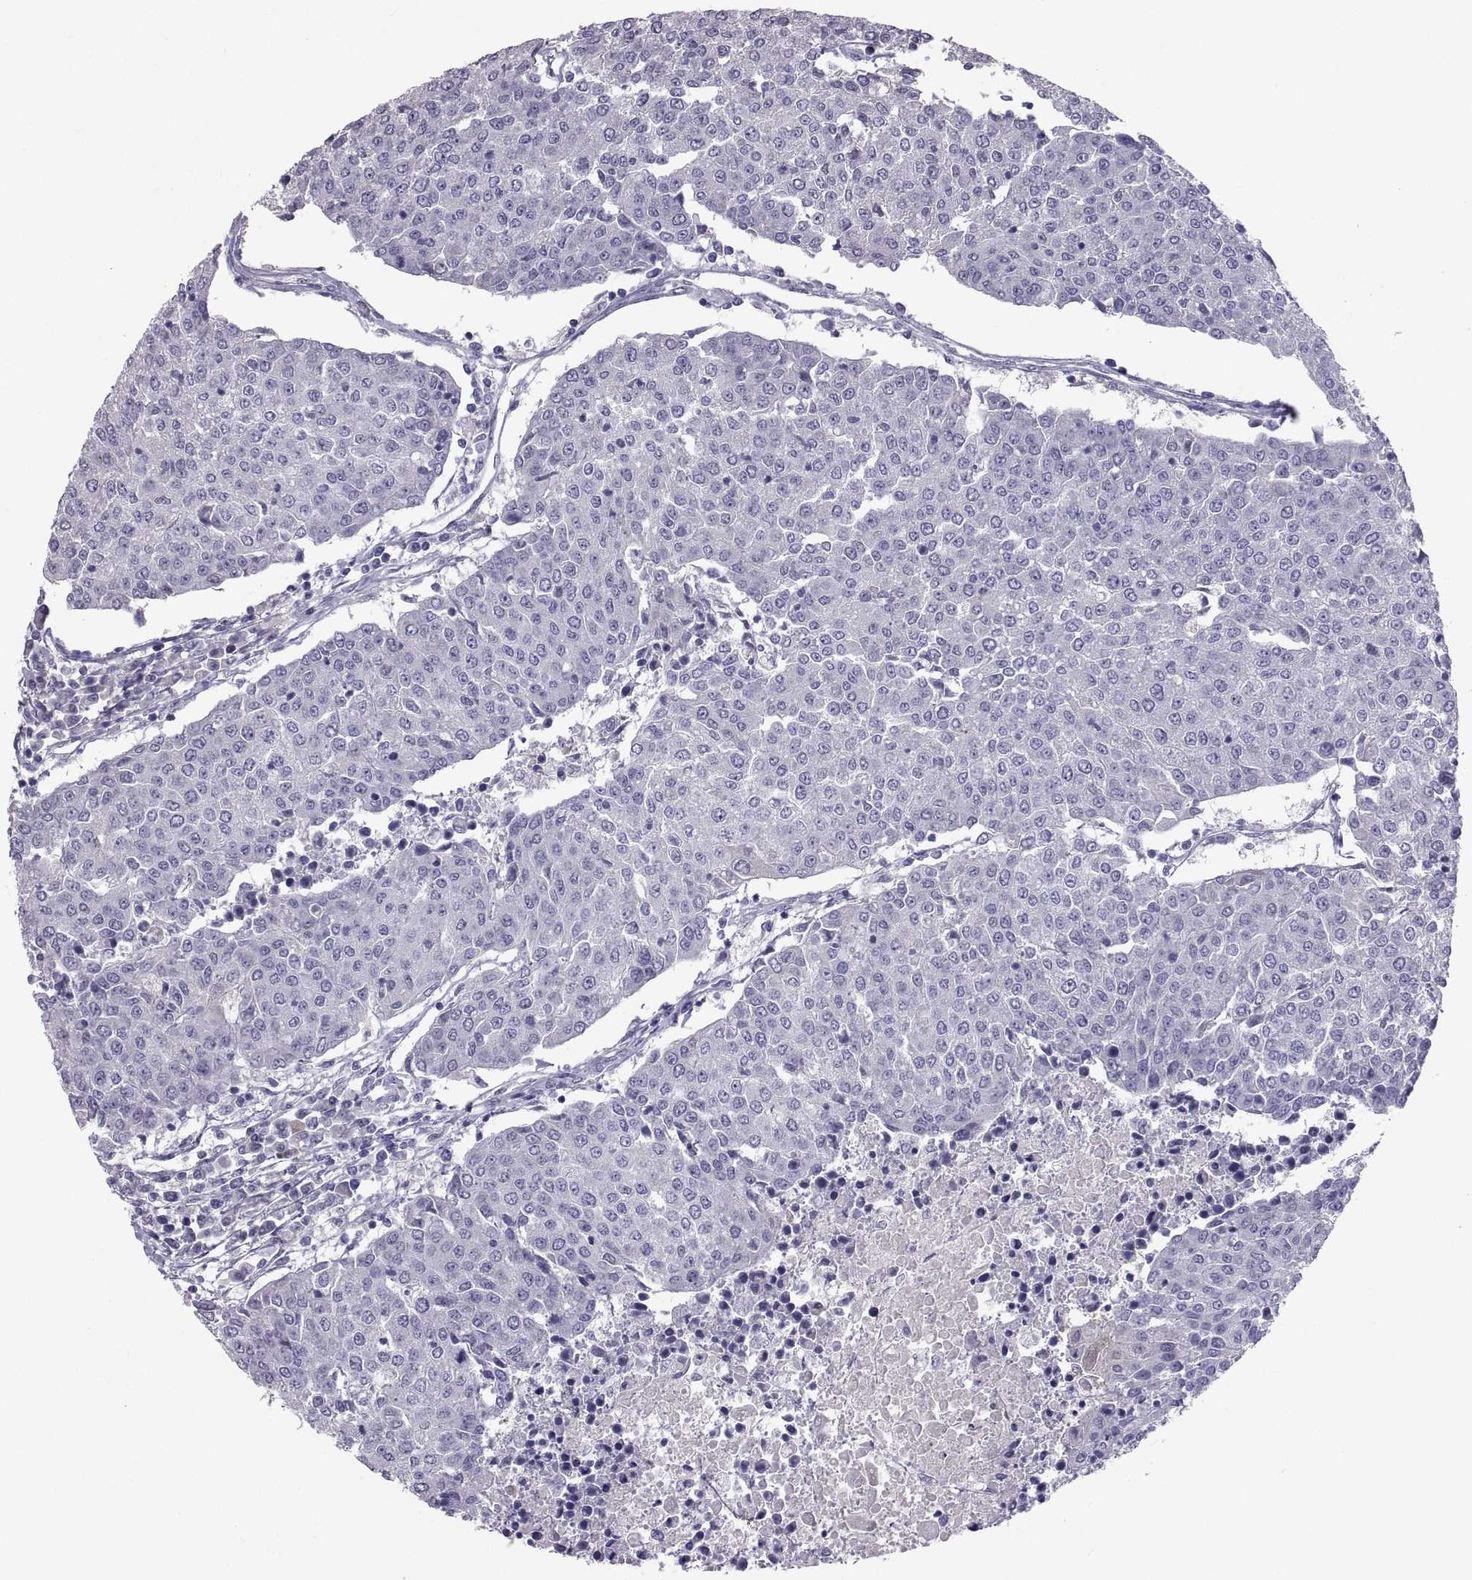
{"staining": {"intensity": "negative", "quantity": "none", "location": "none"}, "tissue": "urothelial cancer", "cell_type": "Tumor cells", "image_type": "cancer", "snomed": [{"axis": "morphology", "description": "Urothelial carcinoma, High grade"}, {"axis": "topography", "description": "Urinary bladder"}], "caption": "Human urothelial cancer stained for a protein using immunohistochemistry (IHC) shows no staining in tumor cells.", "gene": "IGSF1", "patient": {"sex": "female", "age": 85}}